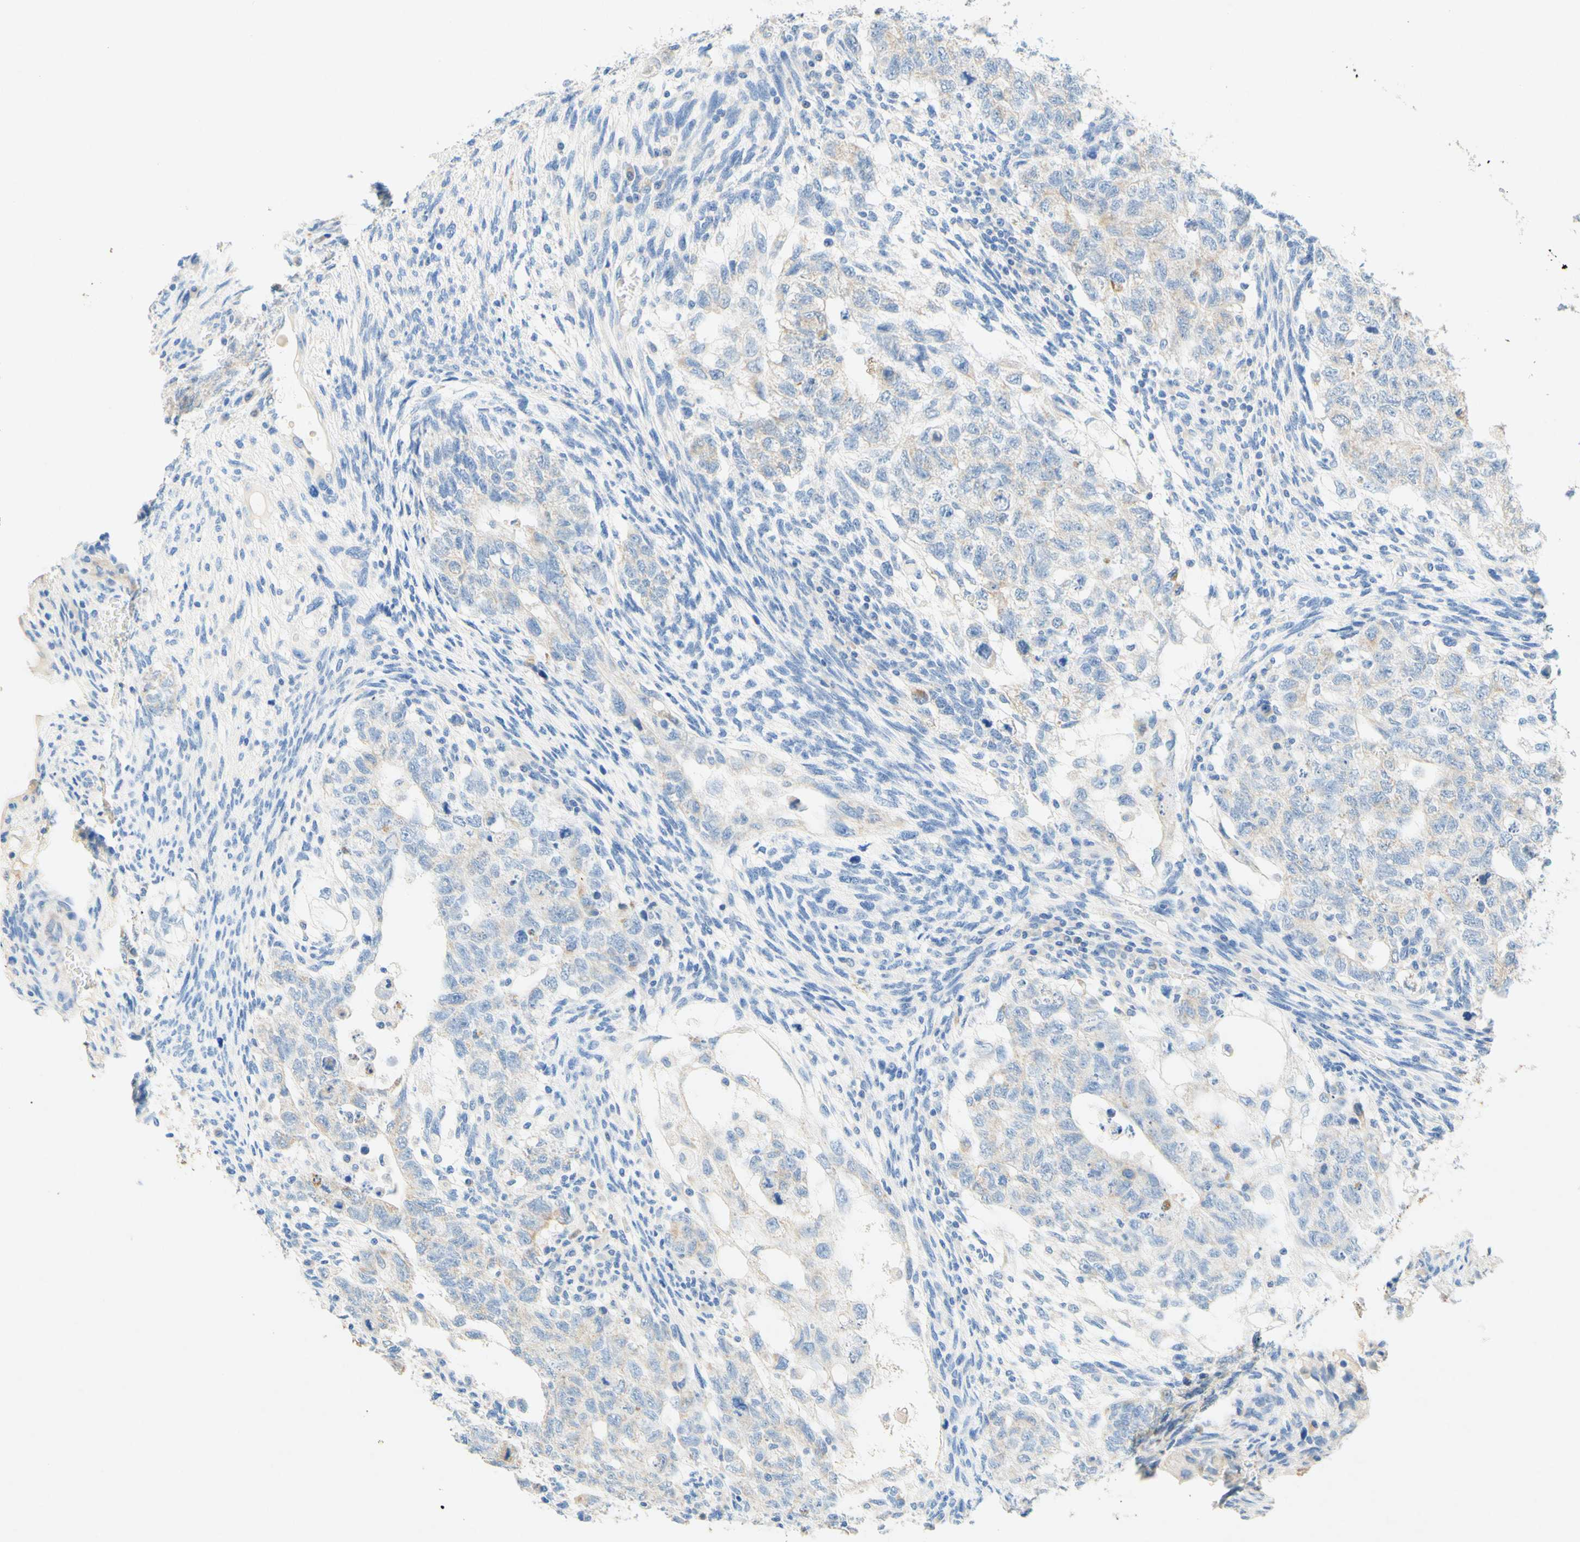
{"staining": {"intensity": "weak", "quantity": "<25%", "location": "cytoplasmic/membranous"}, "tissue": "testis cancer", "cell_type": "Tumor cells", "image_type": "cancer", "snomed": [{"axis": "morphology", "description": "Normal tissue, NOS"}, {"axis": "morphology", "description": "Carcinoma, Embryonal, NOS"}, {"axis": "topography", "description": "Testis"}], "caption": "Immunohistochemistry of human testis cancer reveals no expression in tumor cells.", "gene": "SLC46A1", "patient": {"sex": "male", "age": 36}}